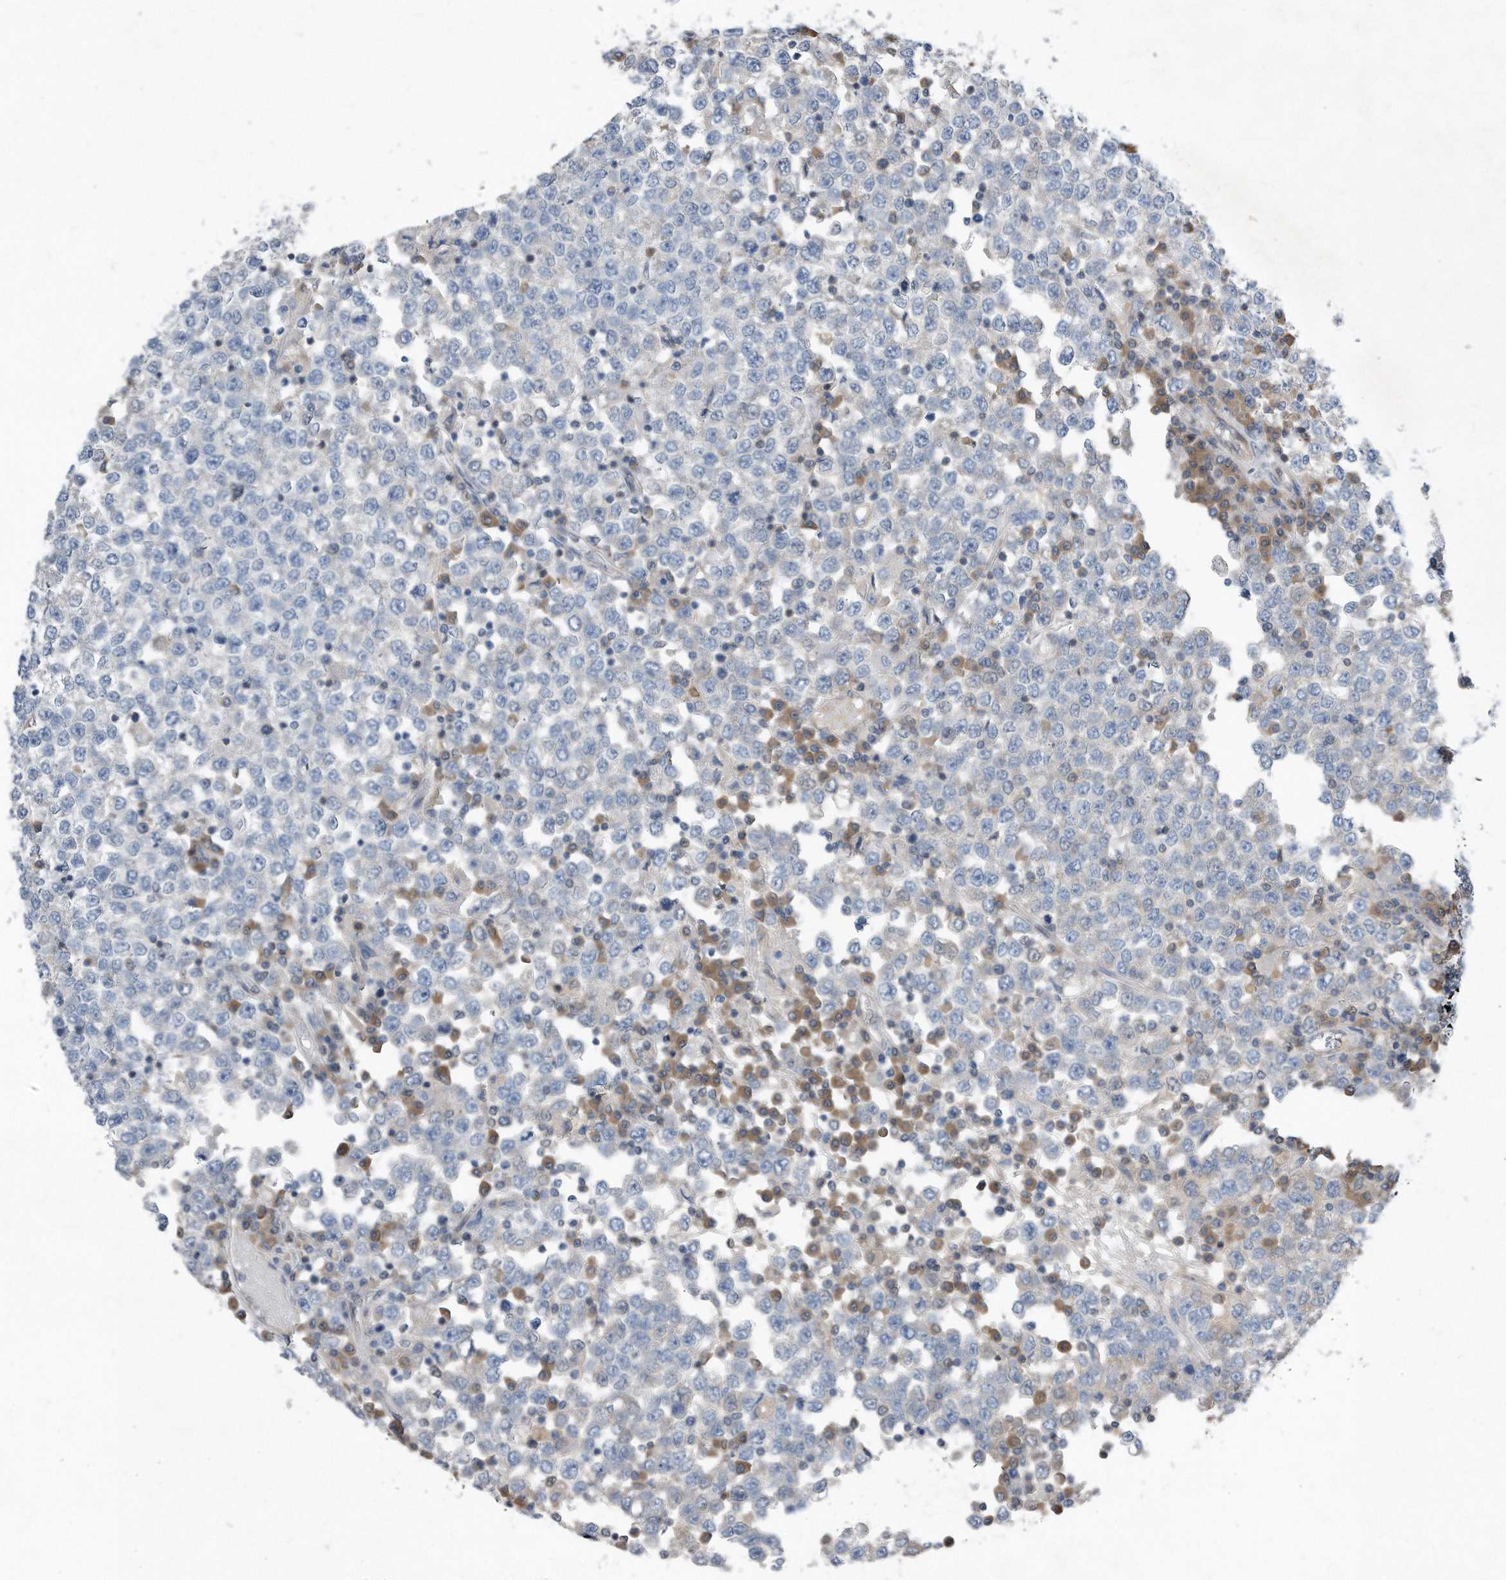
{"staining": {"intensity": "negative", "quantity": "none", "location": "none"}, "tissue": "testis cancer", "cell_type": "Tumor cells", "image_type": "cancer", "snomed": [{"axis": "morphology", "description": "Seminoma, NOS"}, {"axis": "topography", "description": "Testis"}], "caption": "Tumor cells are negative for protein expression in human testis seminoma.", "gene": "MAP2K6", "patient": {"sex": "male", "age": 65}}